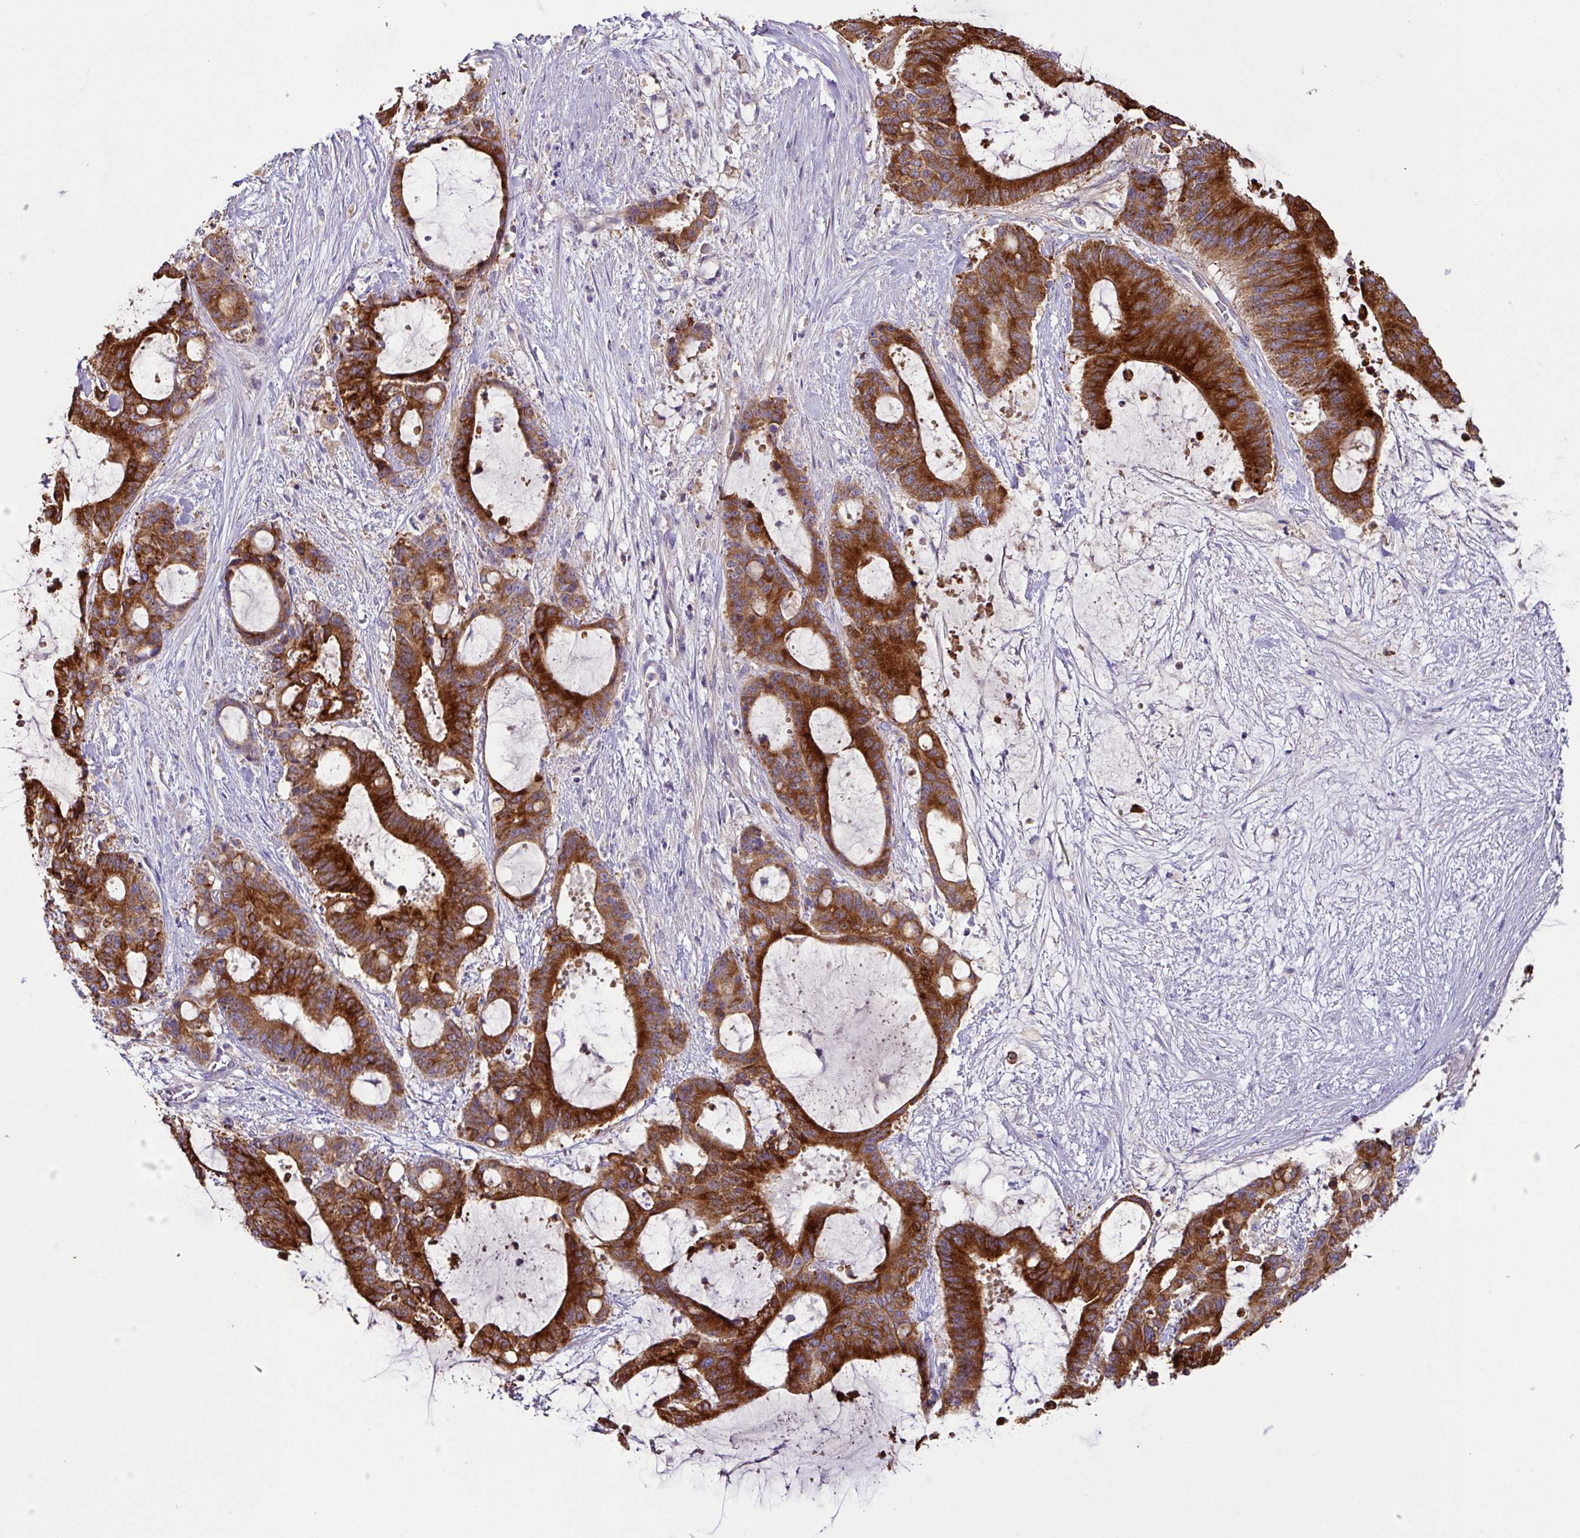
{"staining": {"intensity": "strong", "quantity": ">75%", "location": "cytoplasmic/membranous"}, "tissue": "liver cancer", "cell_type": "Tumor cells", "image_type": "cancer", "snomed": [{"axis": "morphology", "description": "Normal tissue, NOS"}, {"axis": "morphology", "description": "Cholangiocarcinoma"}, {"axis": "topography", "description": "Liver"}, {"axis": "topography", "description": "Peripheral nerve tissue"}], "caption": "Protein staining of liver cholangiocarcinoma tissue reveals strong cytoplasmic/membranous staining in approximately >75% of tumor cells.", "gene": "AGR3", "patient": {"sex": "female", "age": 73}}